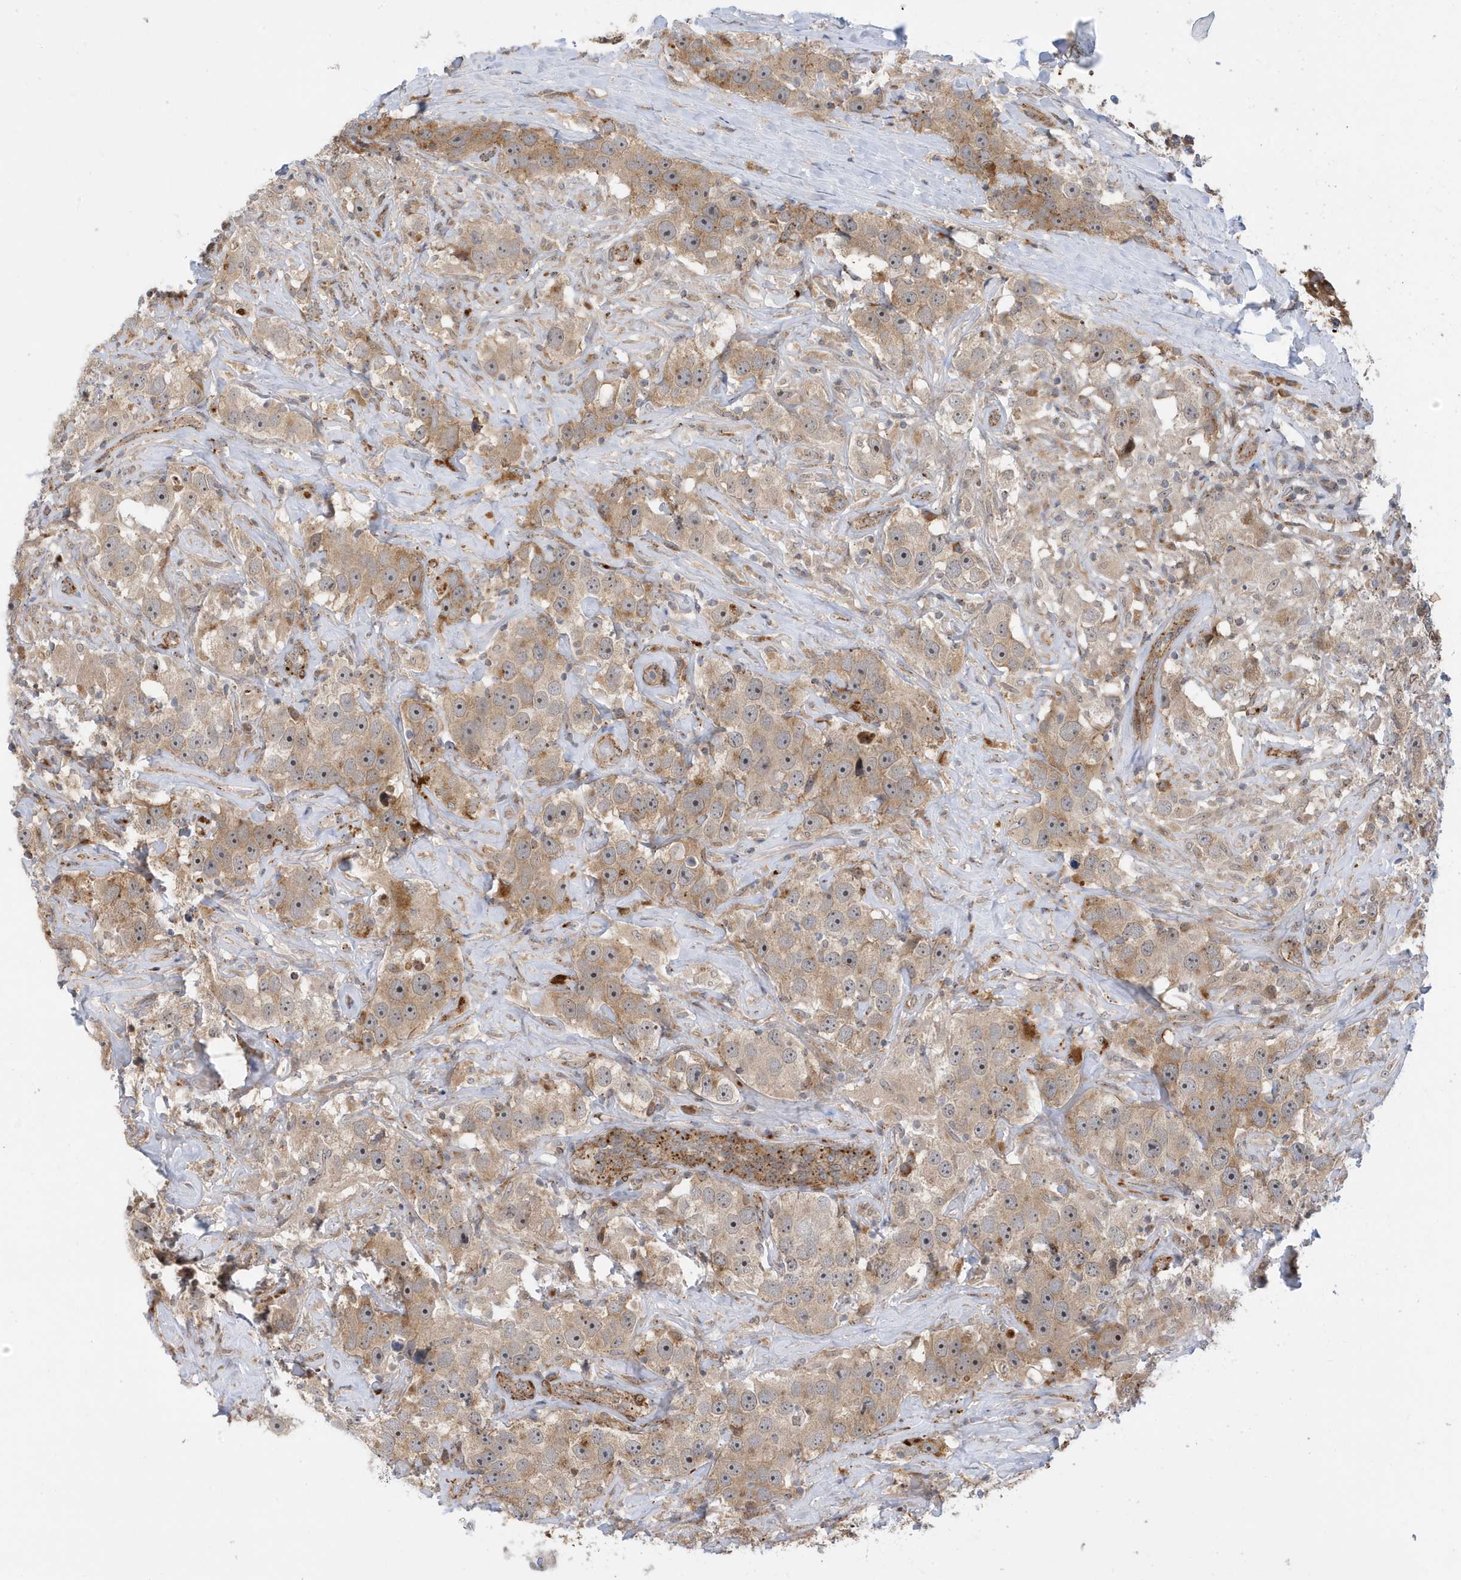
{"staining": {"intensity": "weak", "quantity": ">75%", "location": "cytoplasmic/membranous"}, "tissue": "testis cancer", "cell_type": "Tumor cells", "image_type": "cancer", "snomed": [{"axis": "morphology", "description": "Seminoma, NOS"}, {"axis": "topography", "description": "Testis"}], "caption": "A high-resolution image shows immunohistochemistry (IHC) staining of testis seminoma, which displays weak cytoplasmic/membranous expression in approximately >75% of tumor cells.", "gene": "ZNF507", "patient": {"sex": "male", "age": 49}}